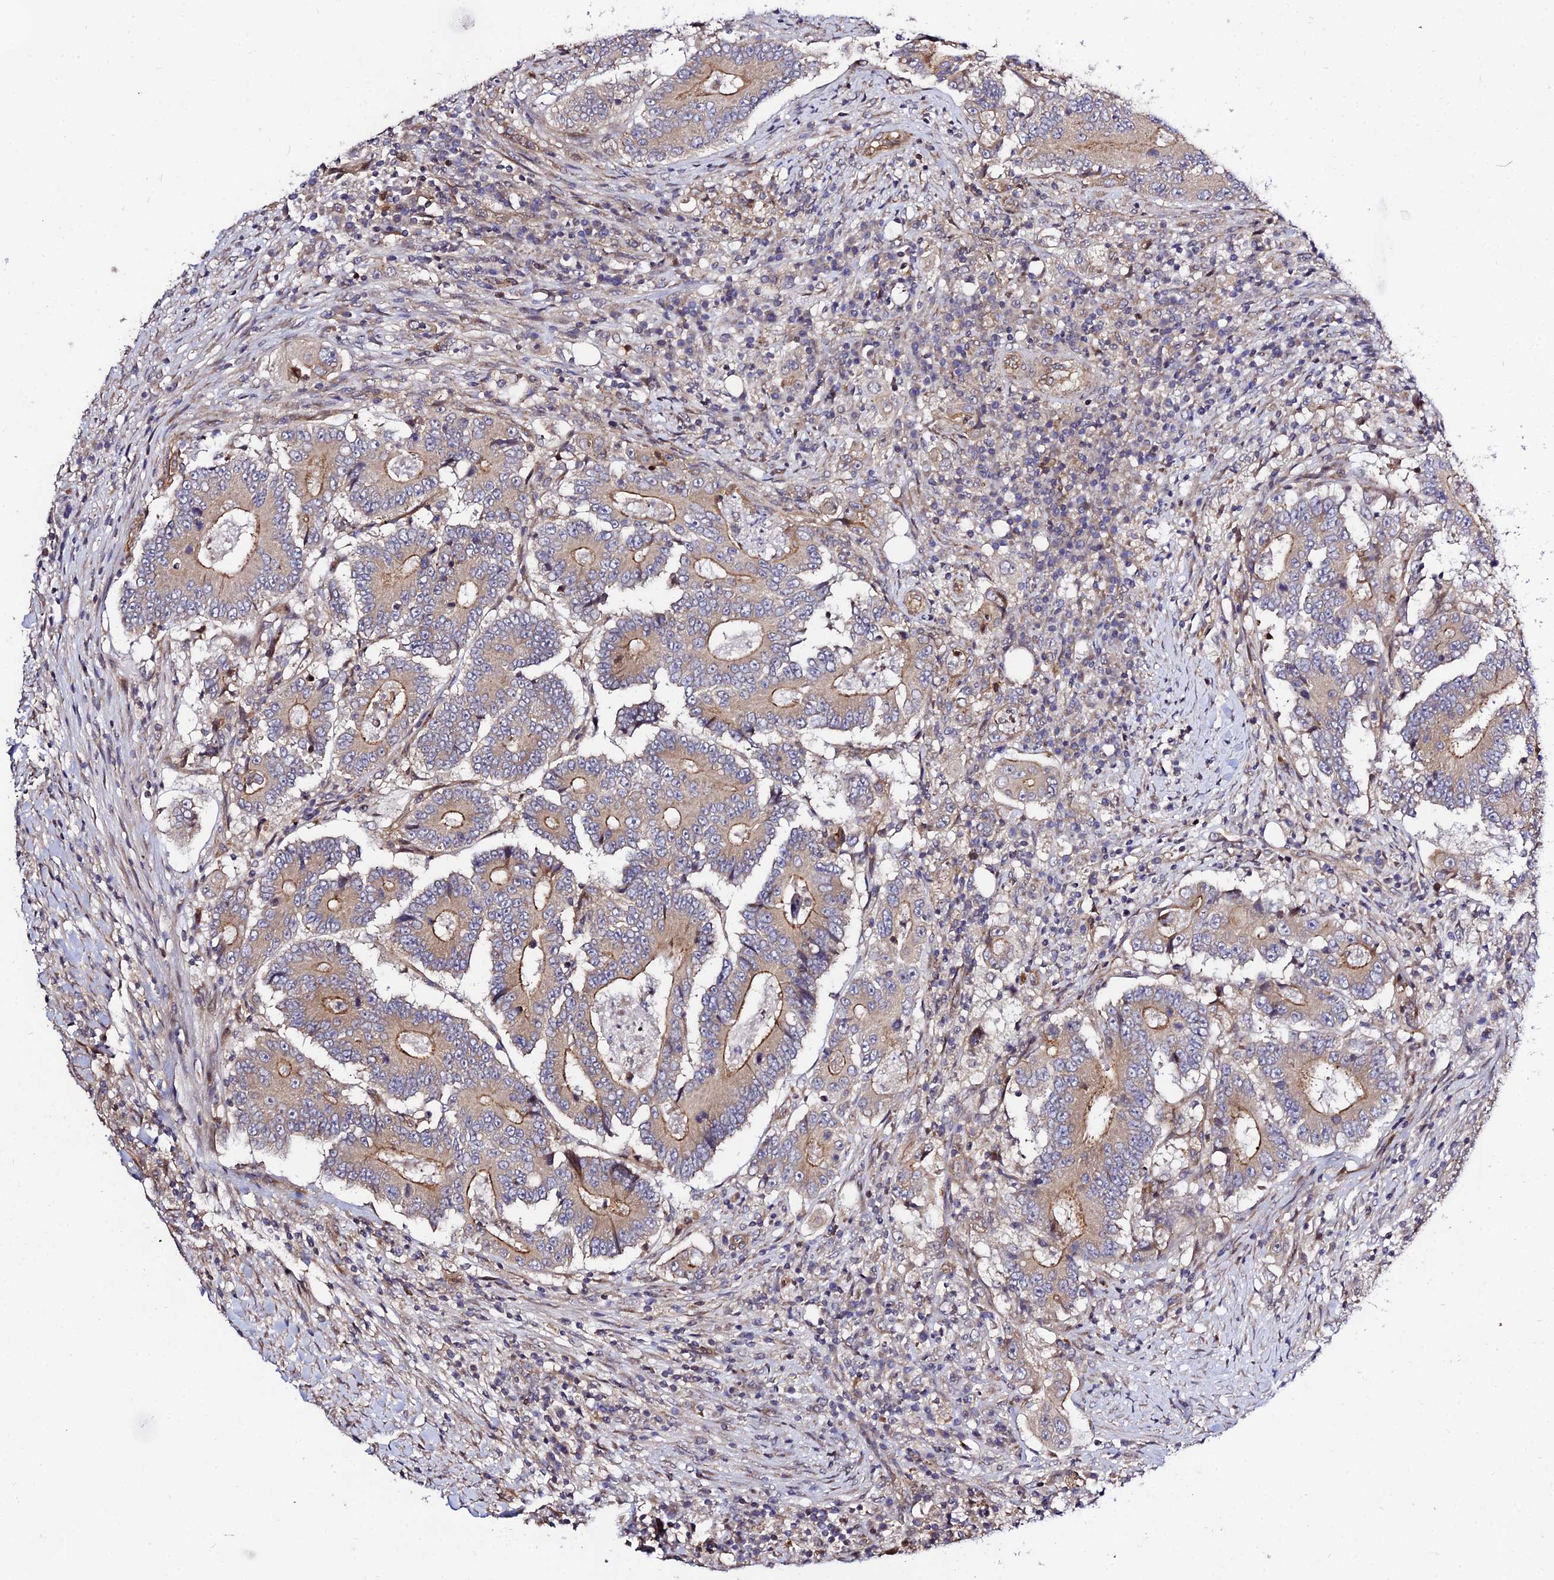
{"staining": {"intensity": "moderate", "quantity": ">75%", "location": "cytoplasmic/membranous"}, "tissue": "colorectal cancer", "cell_type": "Tumor cells", "image_type": "cancer", "snomed": [{"axis": "morphology", "description": "Adenocarcinoma, NOS"}, {"axis": "topography", "description": "Colon"}], "caption": "Moderate cytoplasmic/membranous positivity is identified in about >75% of tumor cells in colorectal adenocarcinoma.", "gene": "SMG6", "patient": {"sex": "male", "age": 83}}